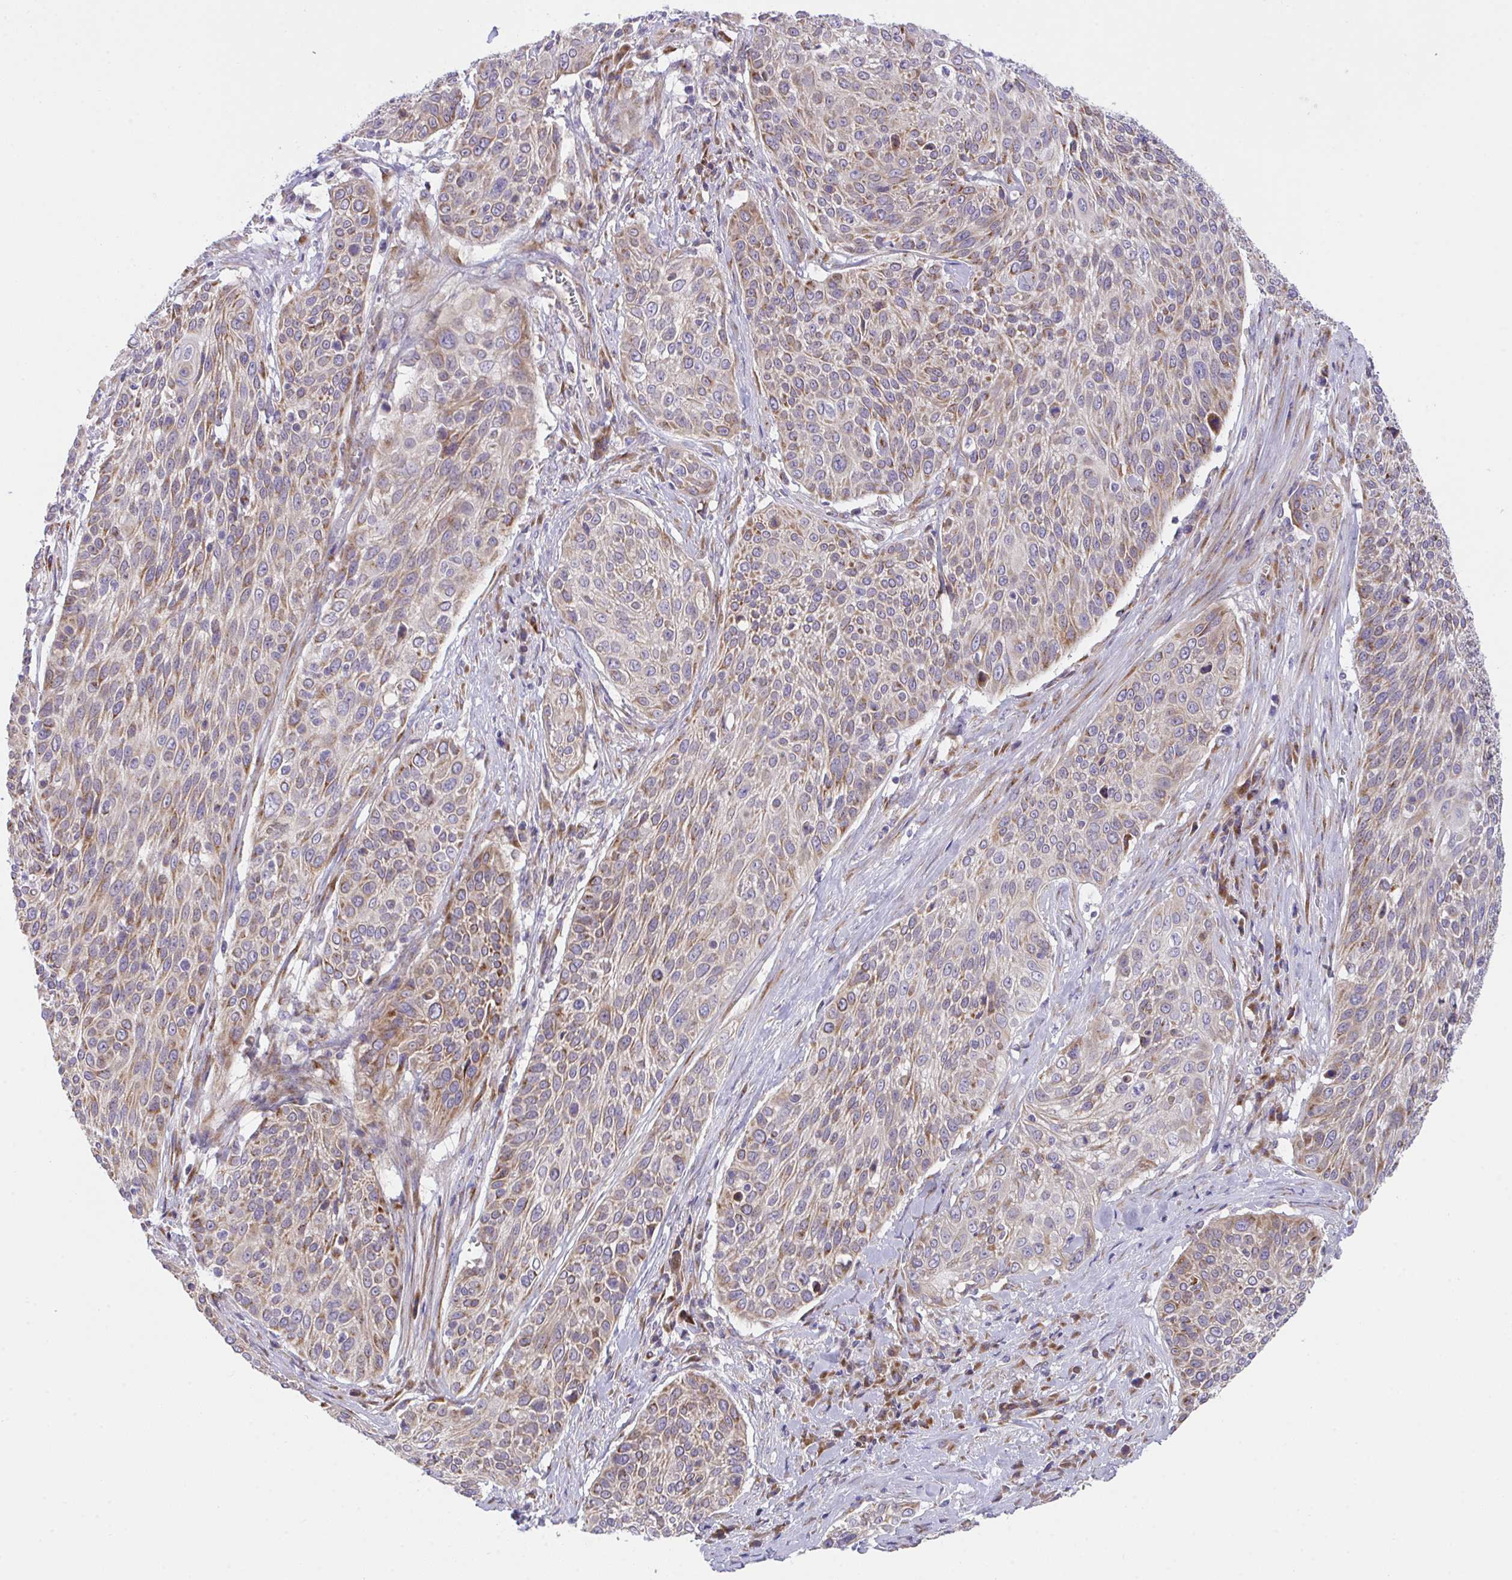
{"staining": {"intensity": "weak", "quantity": ">75%", "location": "cytoplasmic/membranous"}, "tissue": "cervical cancer", "cell_type": "Tumor cells", "image_type": "cancer", "snomed": [{"axis": "morphology", "description": "Squamous cell carcinoma, NOS"}, {"axis": "topography", "description": "Cervix"}], "caption": "This is a micrograph of IHC staining of squamous cell carcinoma (cervical), which shows weak staining in the cytoplasmic/membranous of tumor cells.", "gene": "MIA3", "patient": {"sex": "female", "age": 31}}